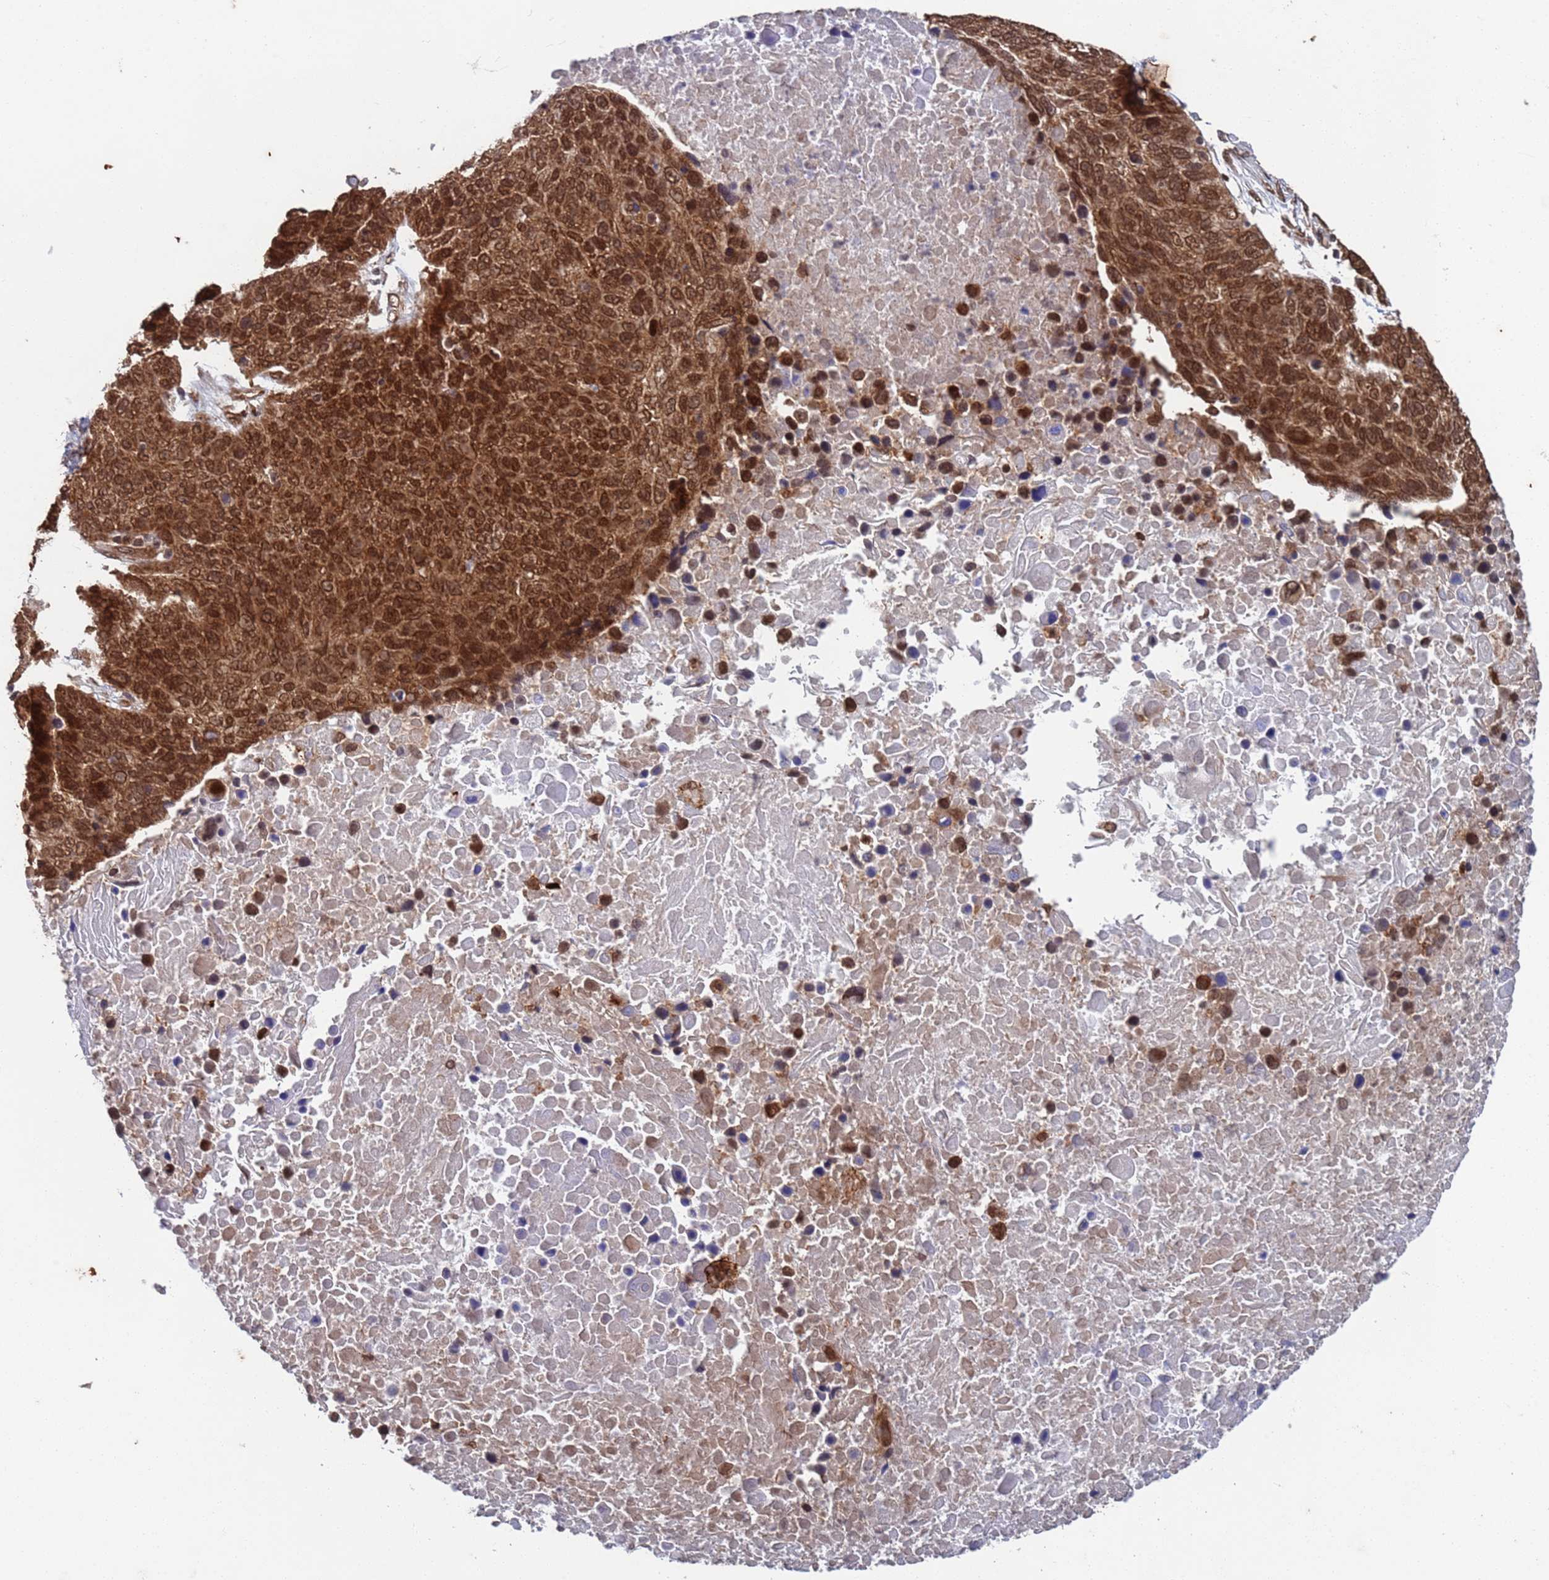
{"staining": {"intensity": "moderate", "quantity": ">75%", "location": "cytoplasmic/membranous,nuclear"}, "tissue": "lung cancer", "cell_type": "Tumor cells", "image_type": "cancer", "snomed": [{"axis": "morphology", "description": "Normal tissue, NOS"}, {"axis": "morphology", "description": "Squamous cell carcinoma, NOS"}, {"axis": "topography", "description": "Lymph node"}, {"axis": "topography", "description": "Lung"}], "caption": "Immunohistochemical staining of human lung squamous cell carcinoma demonstrates medium levels of moderate cytoplasmic/membranous and nuclear staining in about >75% of tumor cells.", "gene": "FUBP3", "patient": {"sex": "male", "age": 66}}